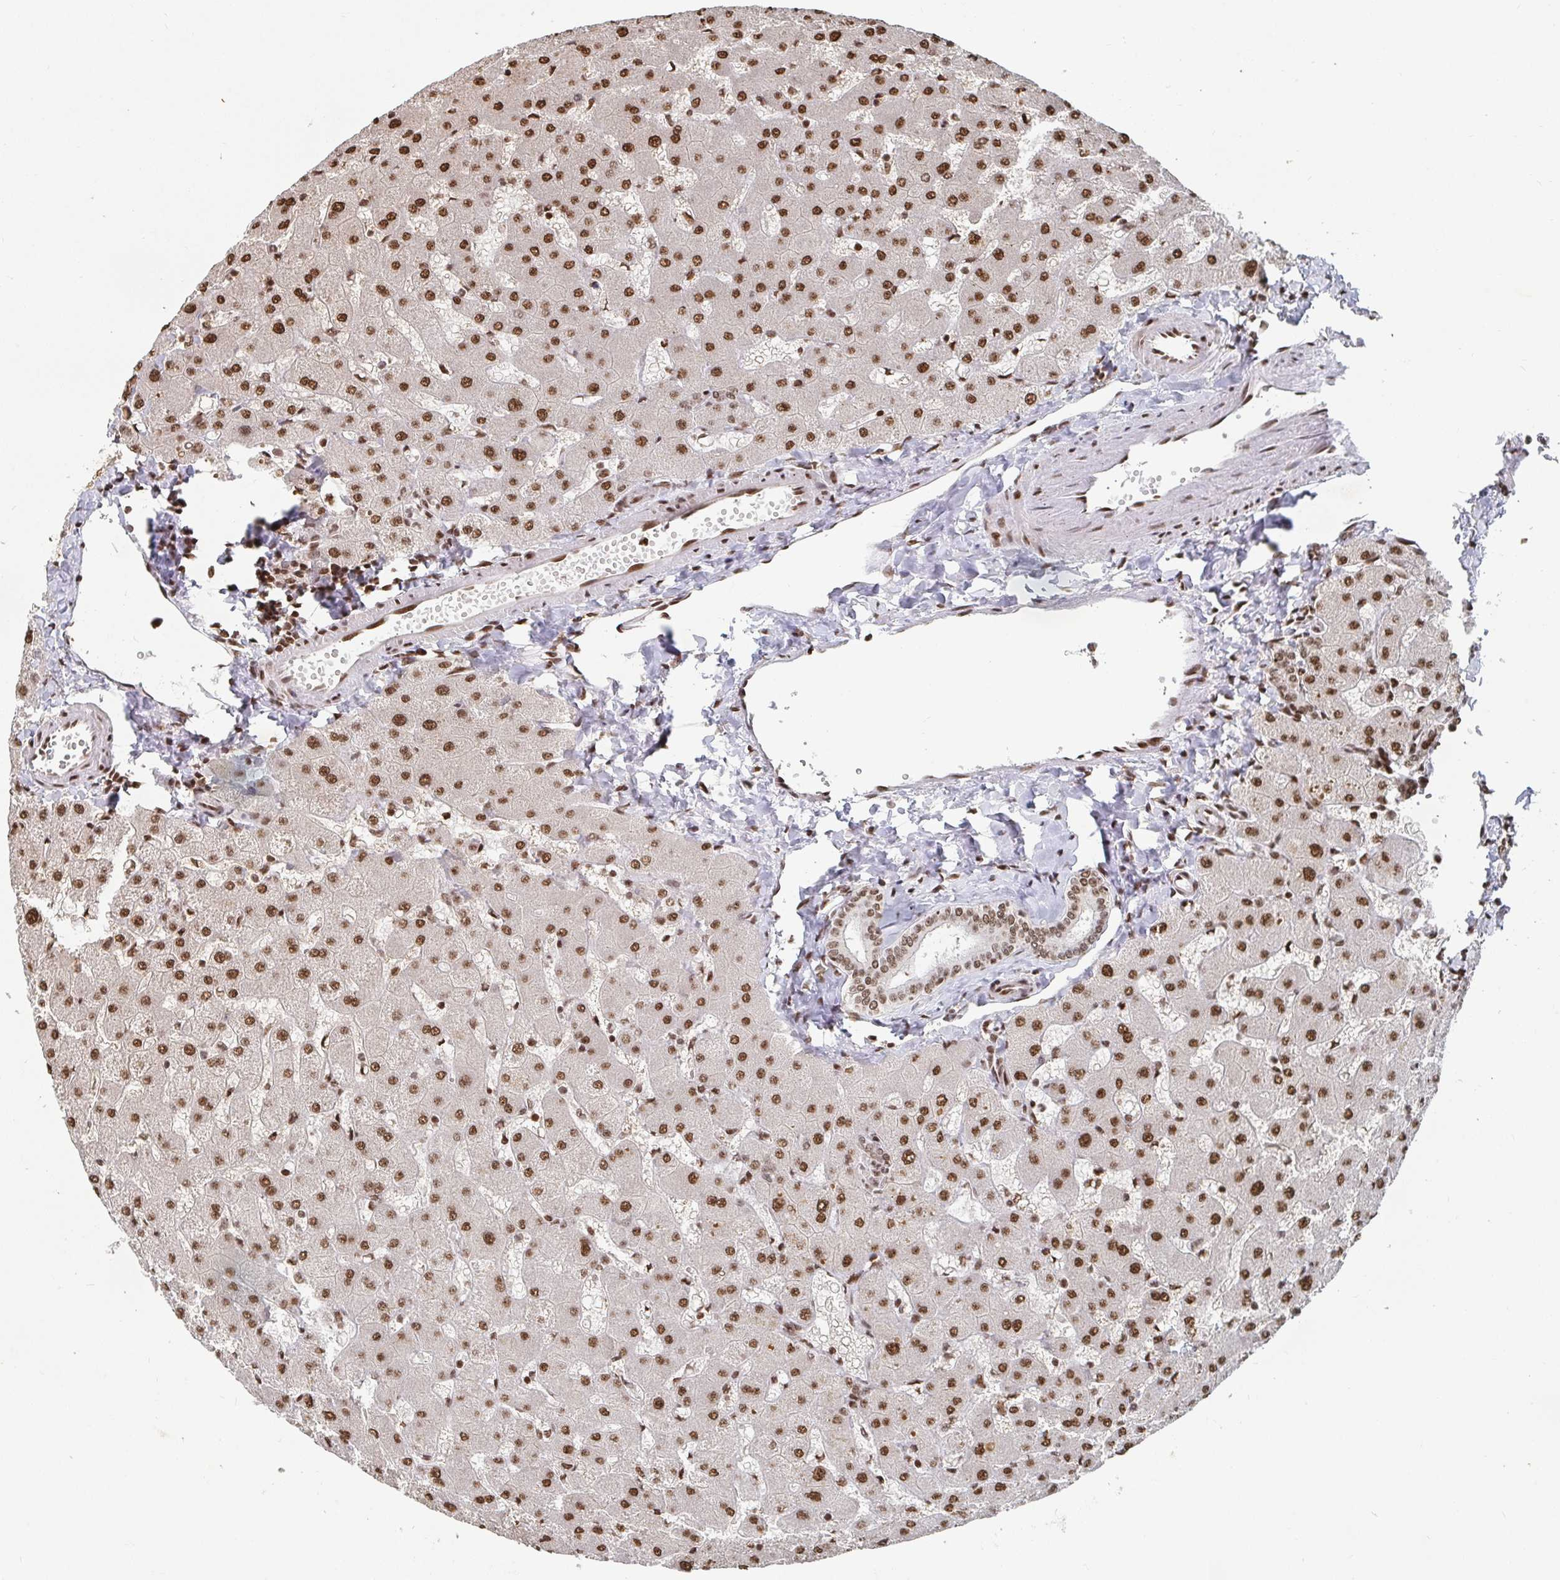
{"staining": {"intensity": "moderate", "quantity": ">75%", "location": "nuclear"}, "tissue": "liver", "cell_type": "Cholangiocytes", "image_type": "normal", "snomed": [{"axis": "morphology", "description": "Normal tissue, NOS"}, {"axis": "topography", "description": "Liver"}], "caption": "IHC of unremarkable liver displays medium levels of moderate nuclear positivity in approximately >75% of cholangiocytes.", "gene": "ZDHHC12", "patient": {"sex": "female", "age": 63}}